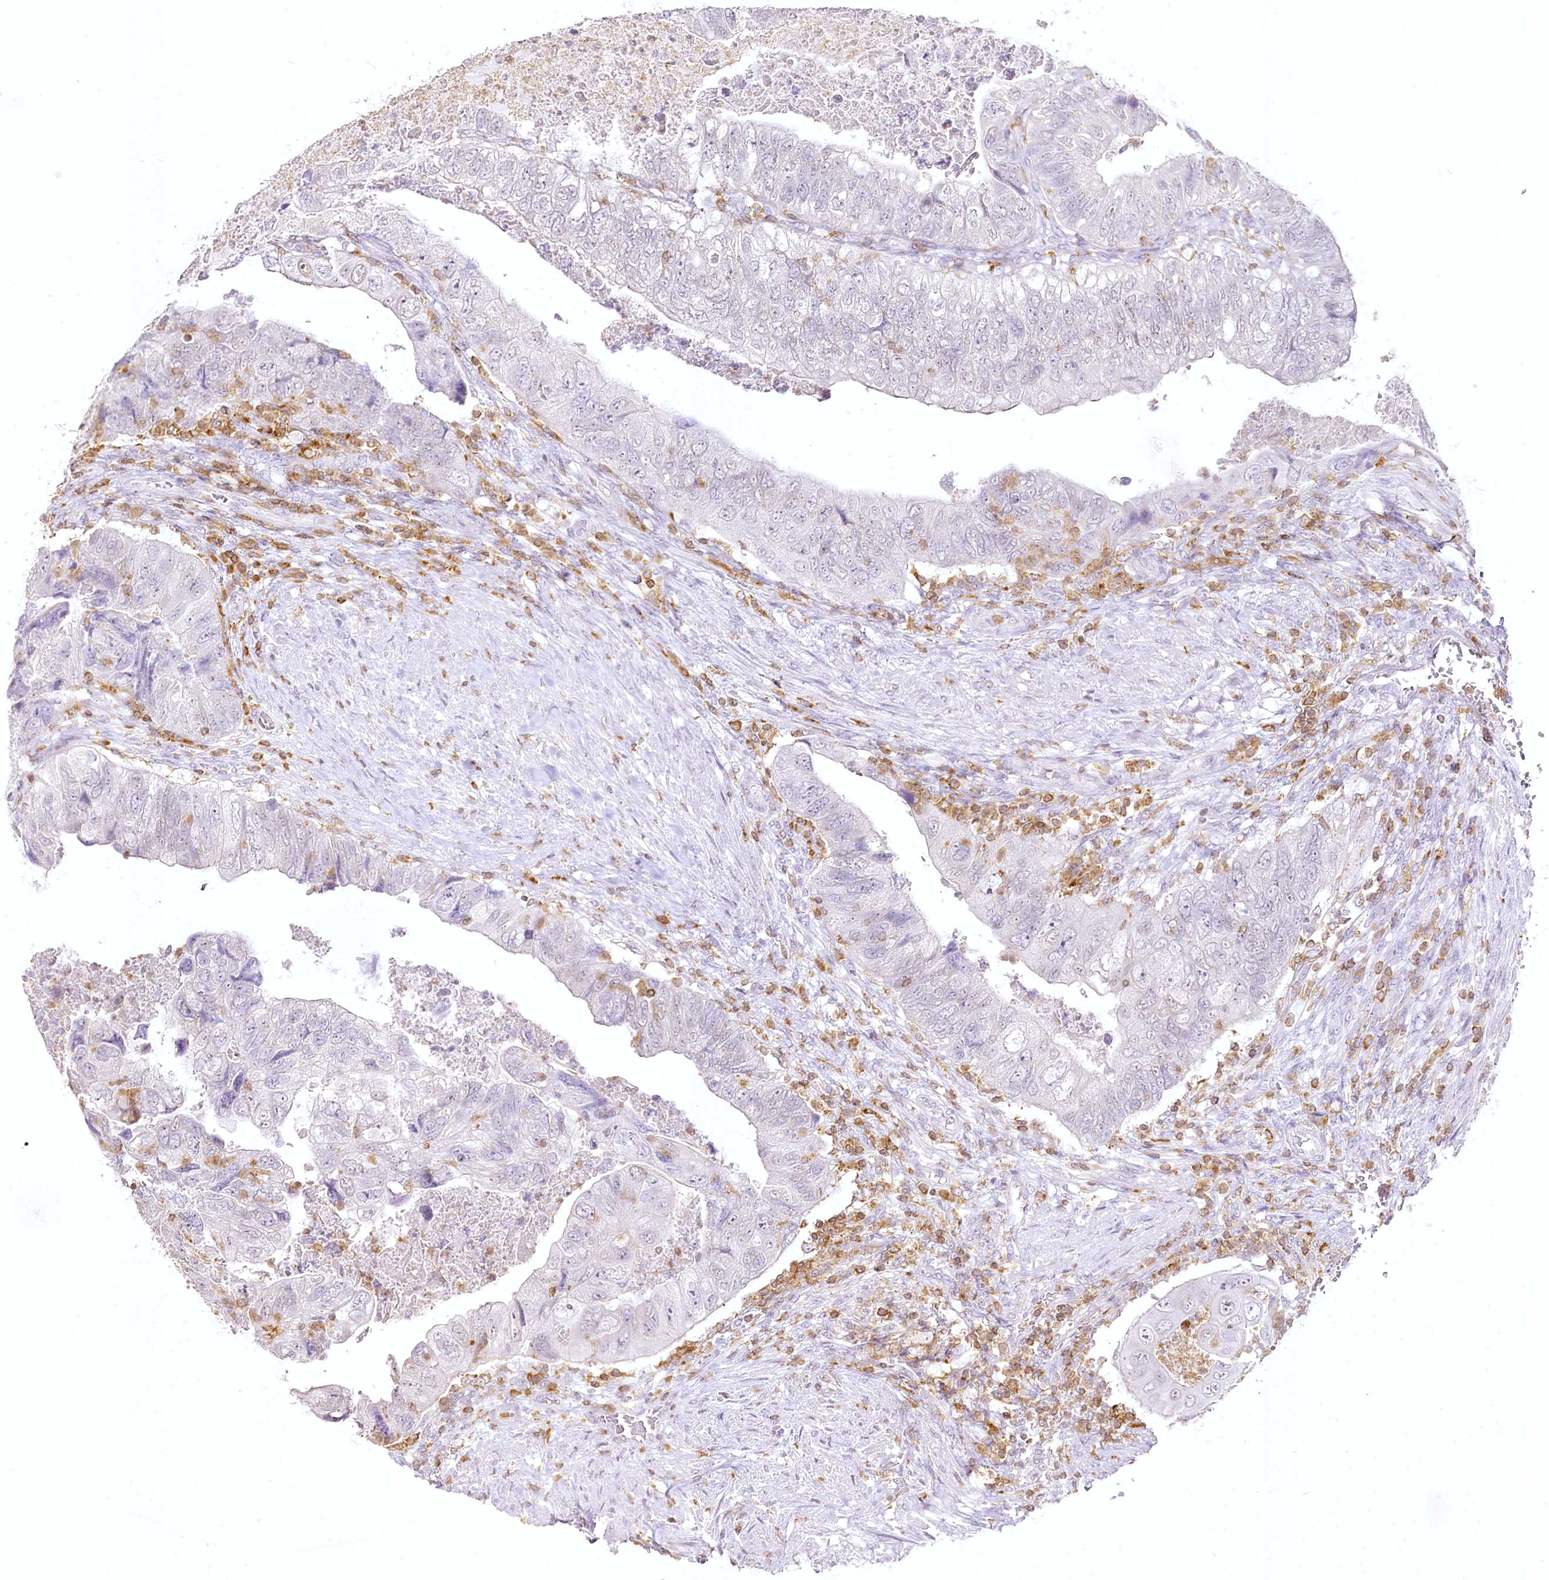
{"staining": {"intensity": "negative", "quantity": "none", "location": "none"}, "tissue": "colorectal cancer", "cell_type": "Tumor cells", "image_type": "cancer", "snomed": [{"axis": "morphology", "description": "Adenocarcinoma, NOS"}, {"axis": "topography", "description": "Rectum"}], "caption": "High magnification brightfield microscopy of colorectal cancer (adenocarcinoma) stained with DAB (brown) and counterstained with hematoxylin (blue): tumor cells show no significant staining.", "gene": "DOCK2", "patient": {"sex": "male", "age": 63}}